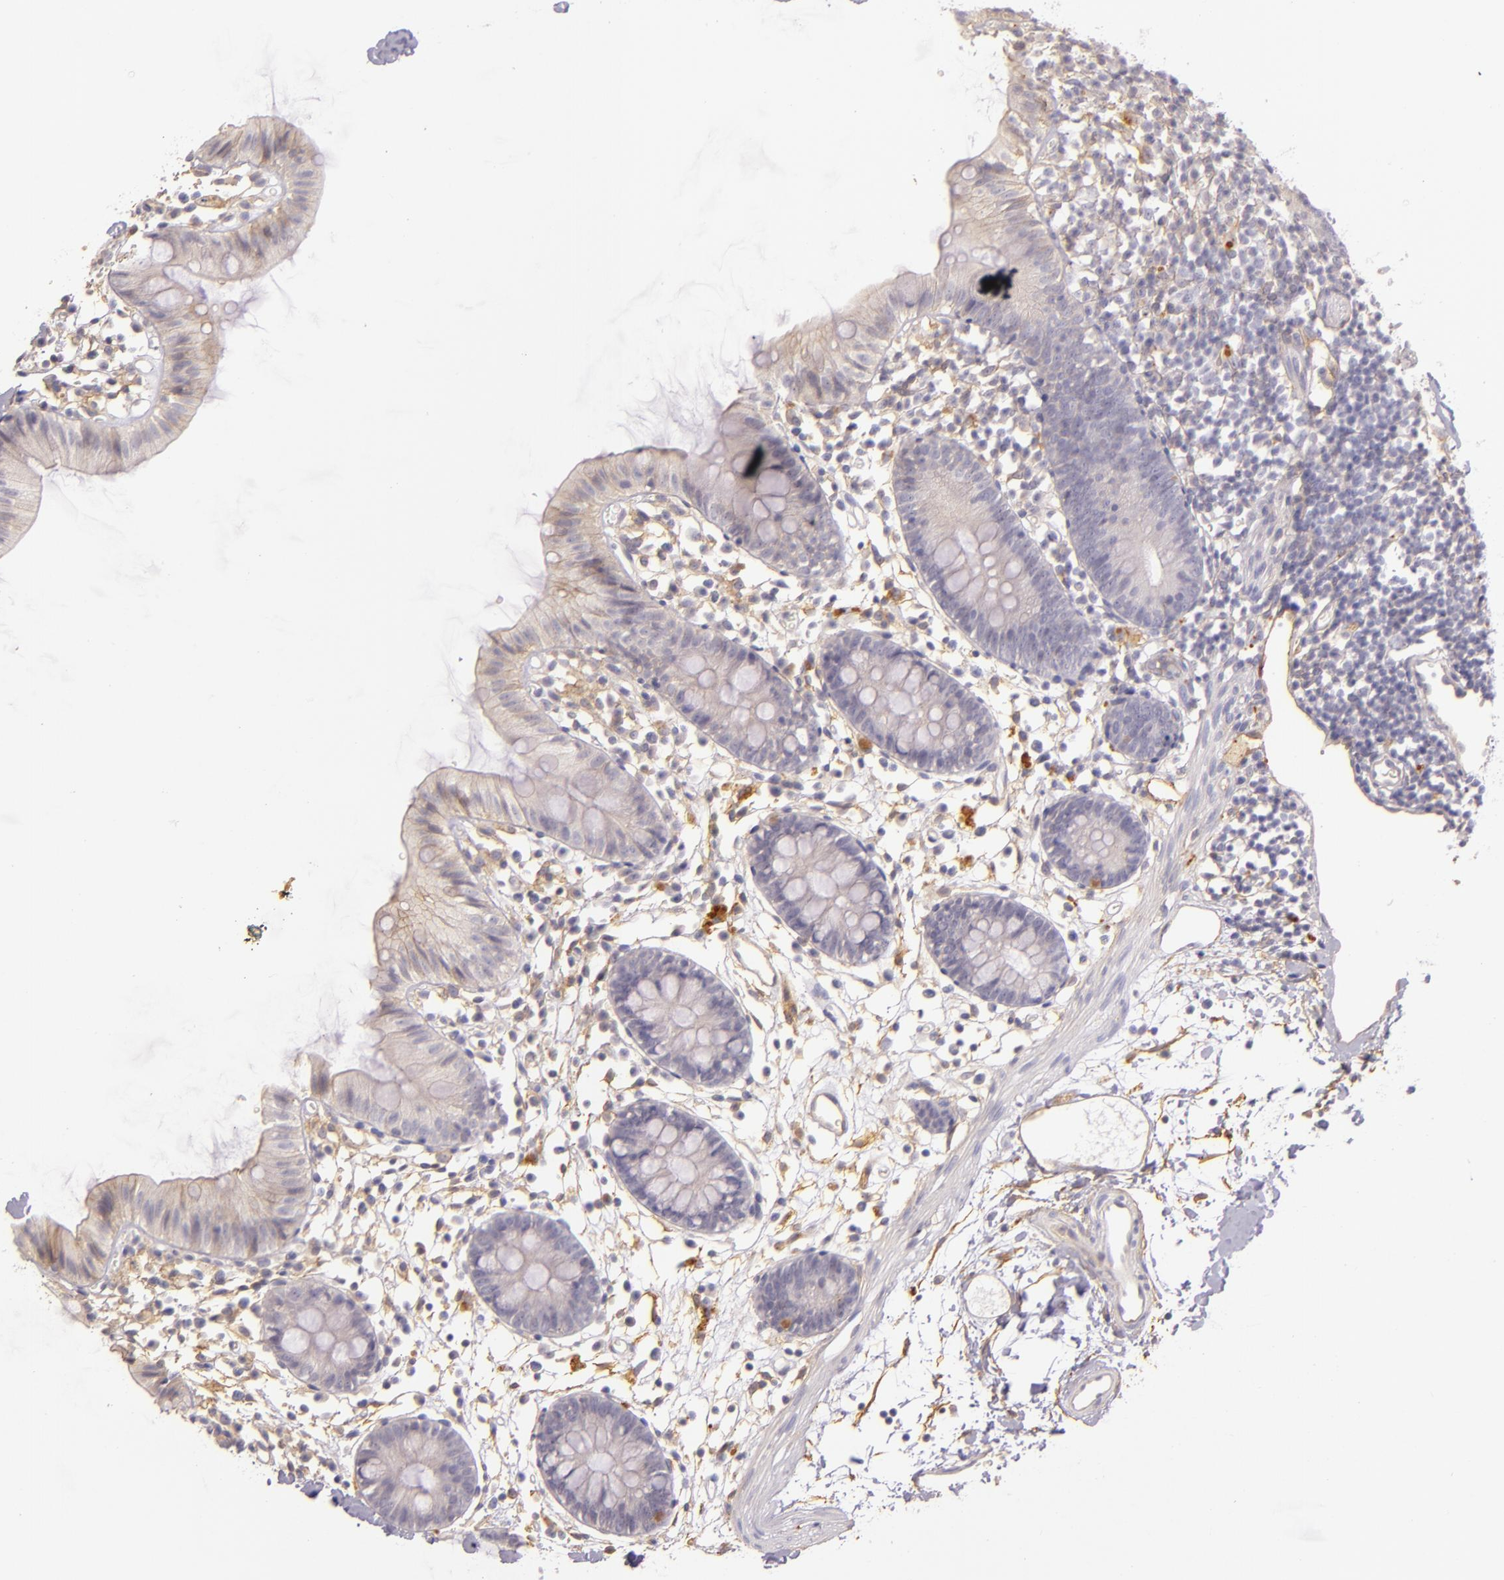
{"staining": {"intensity": "weak", "quantity": "25%-75%", "location": "cytoplasmic/membranous"}, "tissue": "colon", "cell_type": "Endothelial cells", "image_type": "normal", "snomed": [{"axis": "morphology", "description": "Normal tissue, NOS"}, {"axis": "topography", "description": "Colon"}], "caption": "Immunohistochemical staining of benign human colon demonstrates weak cytoplasmic/membranous protein positivity in approximately 25%-75% of endothelial cells.", "gene": "CTSF", "patient": {"sex": "male", "age": 14}}